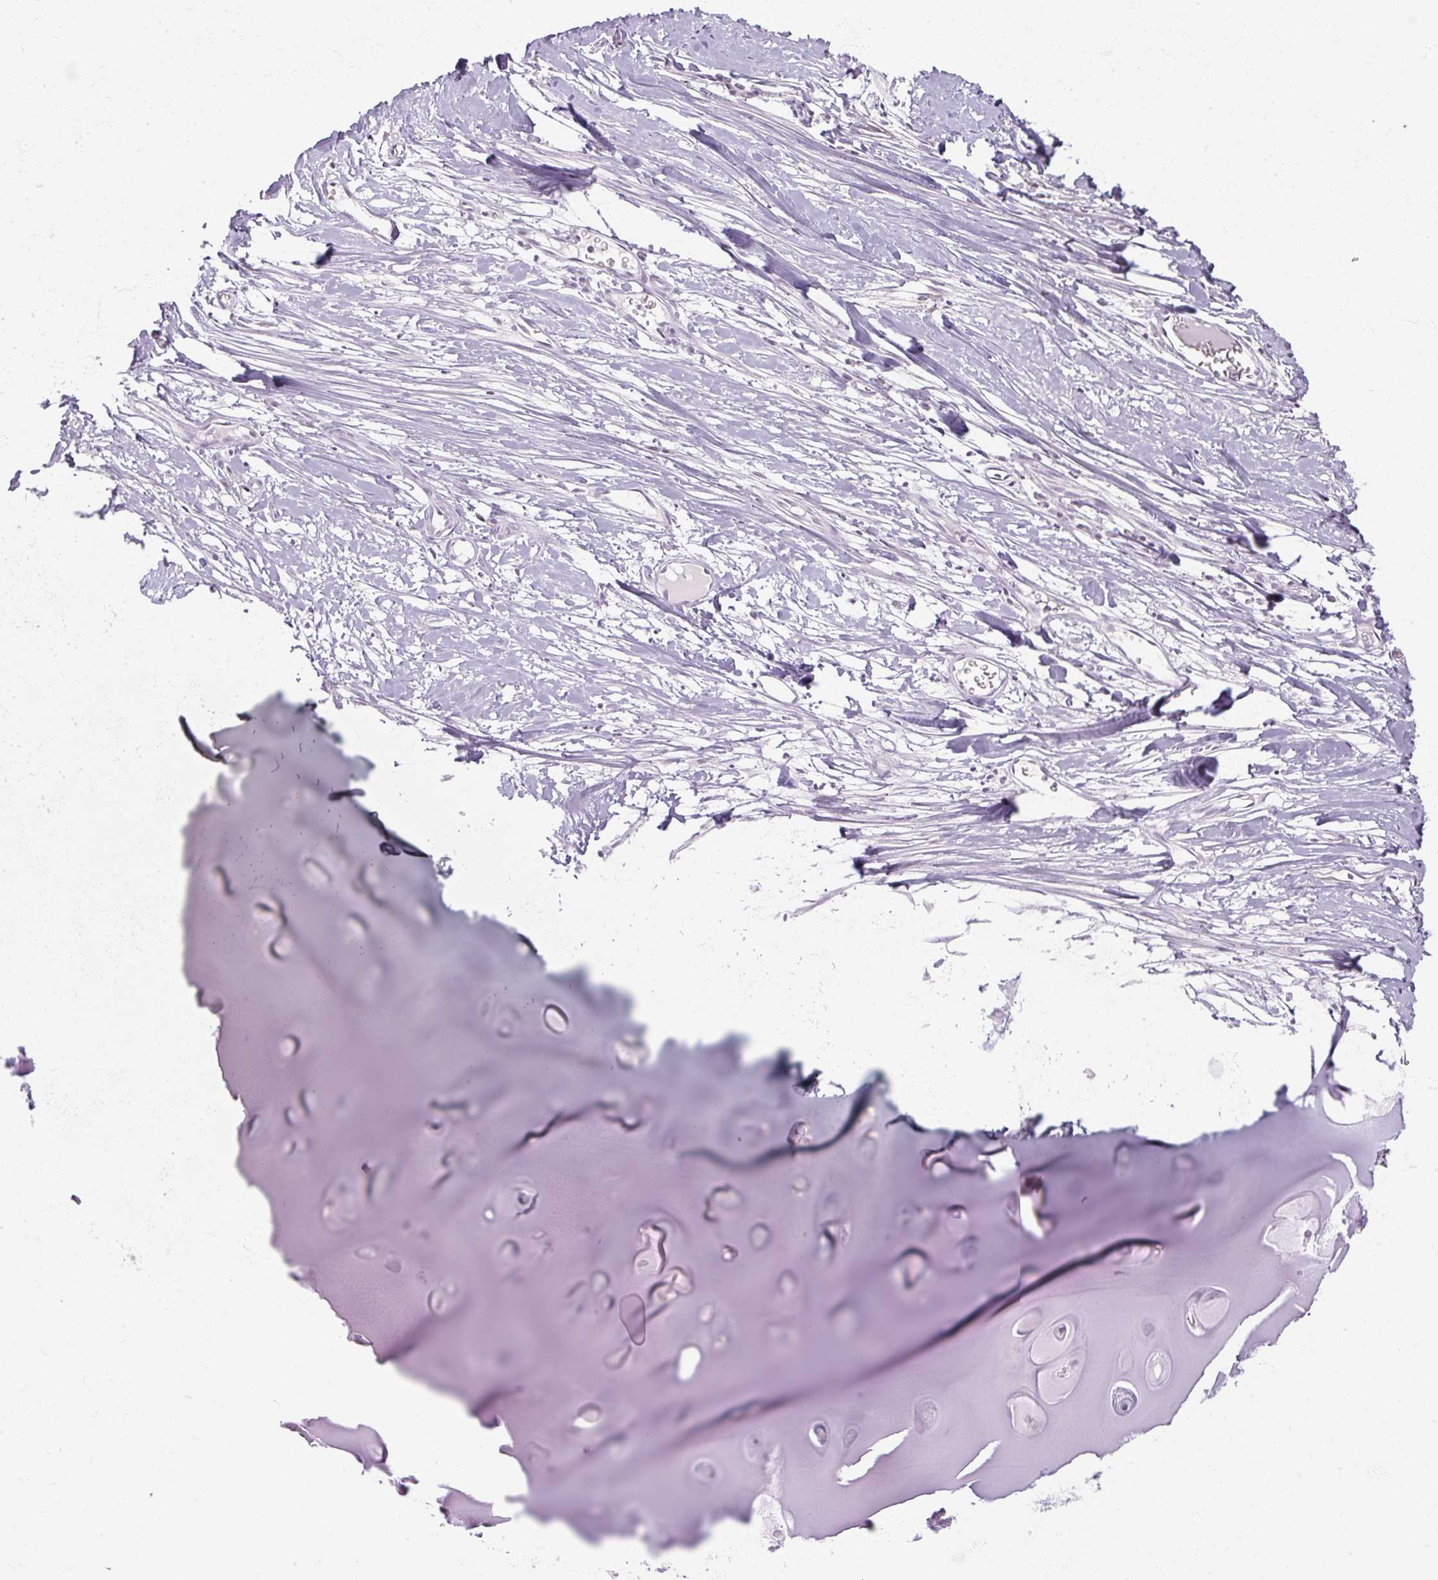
{"staining": {"intensity": "negative", "quantity": "none", "location": "none"}, "tissue": "adipose tissue", "cell_type": "Adipocytes", "image_type": "normal", "snomed": [{"axis": "morphology", "description": "Normal tissue, NOS"}, {"axis": "topography", "description": "Cartilage tissue"}], "caption": "This image is of benign adipose tissue stained with immunohistochemistry (IHC) to label a protein in brown with the nuclei are counter-stained blue. There is no expression in adipocytes.", "gene": "TSEN54", "patient": {"sex": "male", "age": 57}}